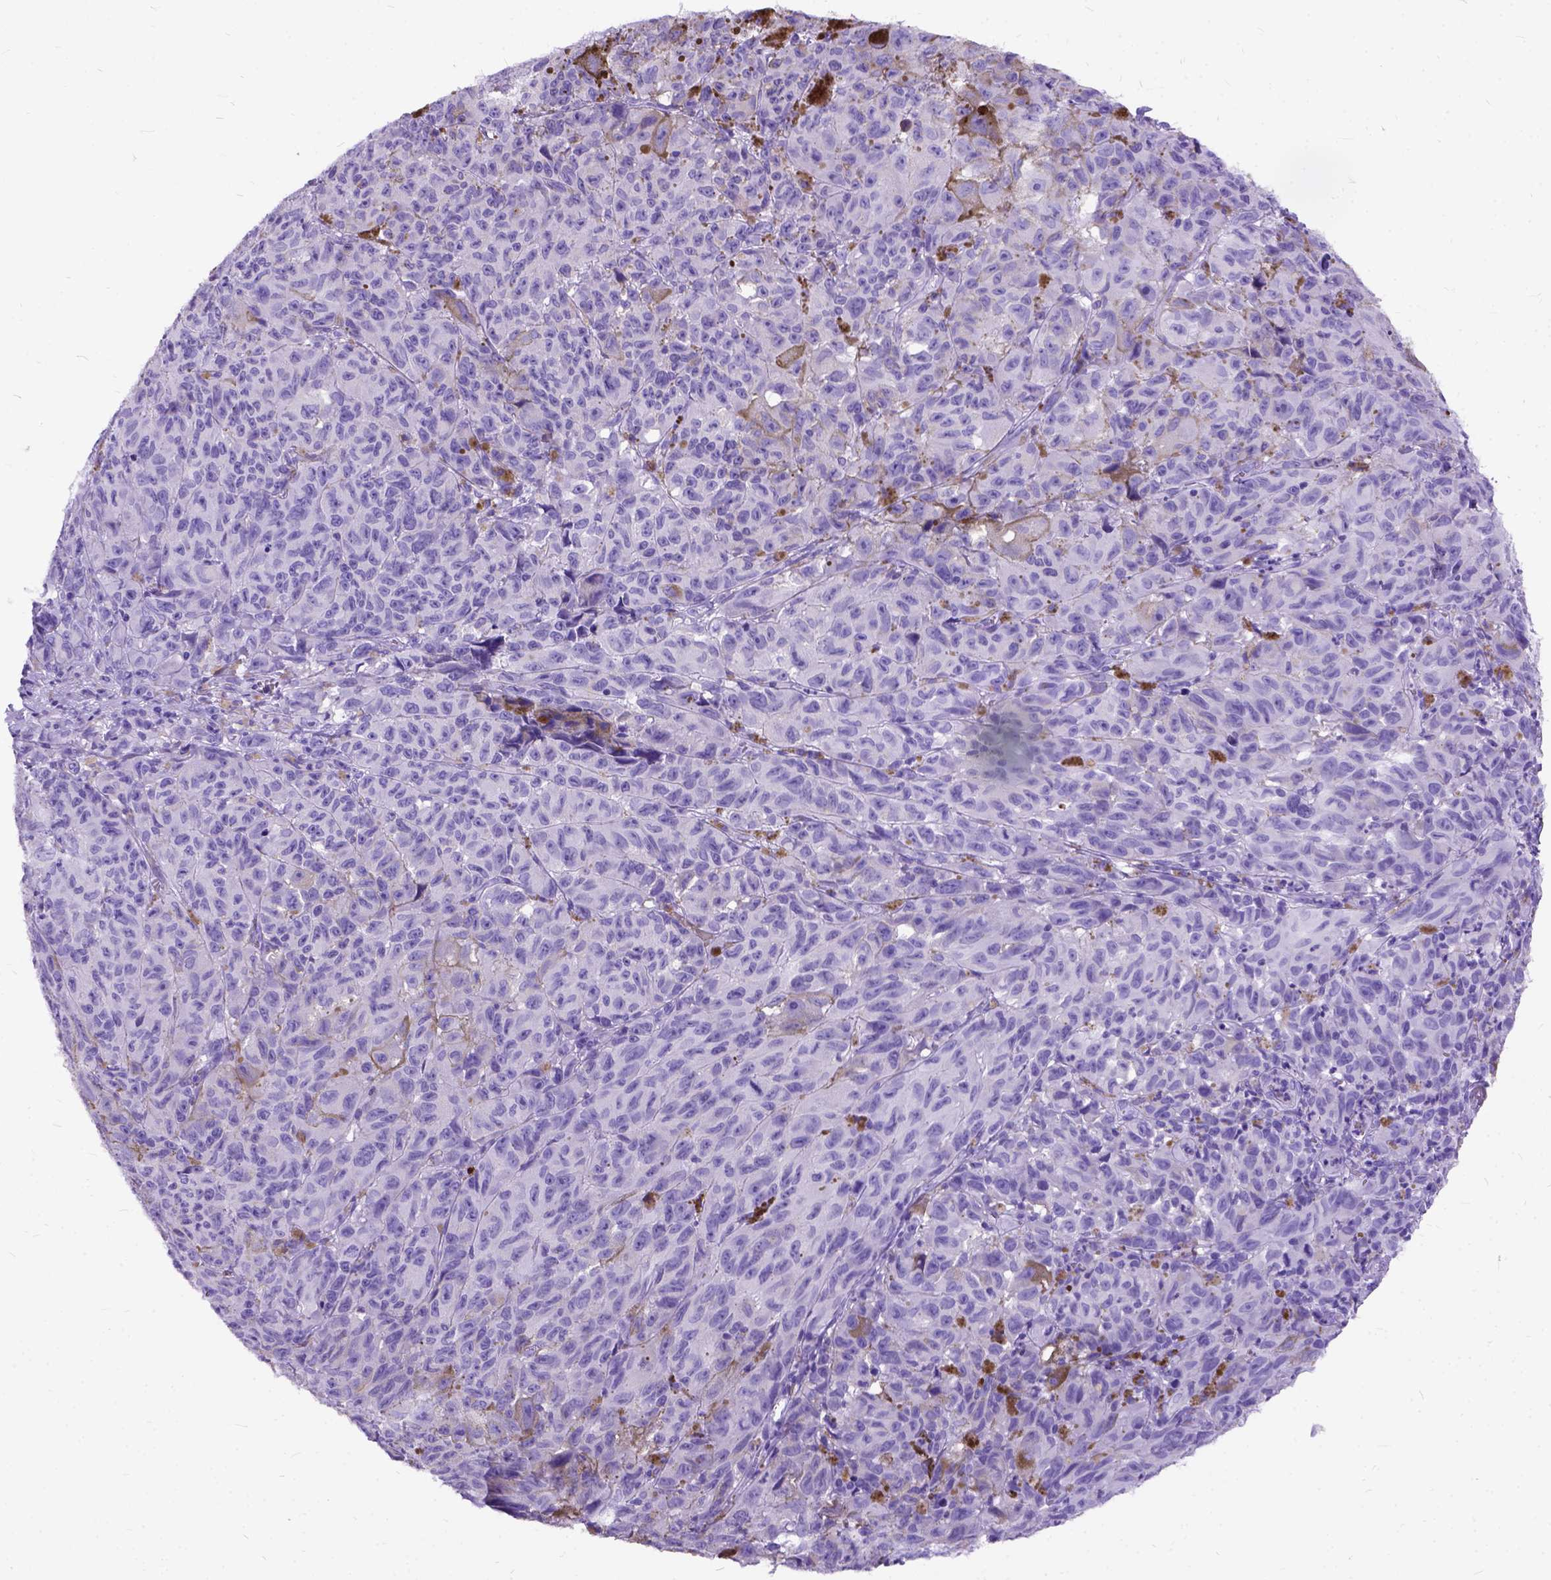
{"staining": {"intensity": "negative", "quantity": "none", "location": "none"}, "tissue": "melanoma", "cell_type": "Tumor cells", "image_type": "cancer", "snomed": [{"axis": "morphology", "description": "Malignant melanoma, NOS"}, {"axis": "topography", "description": "Vulva, labia, clitoris and Bartholin´s gland, NO"}], "caption": "The image exhibits no staining of tumor cells in malignant melanoma.", "gene": "C1QTNF3", "patient": {"sex": "female", "age": 75}}